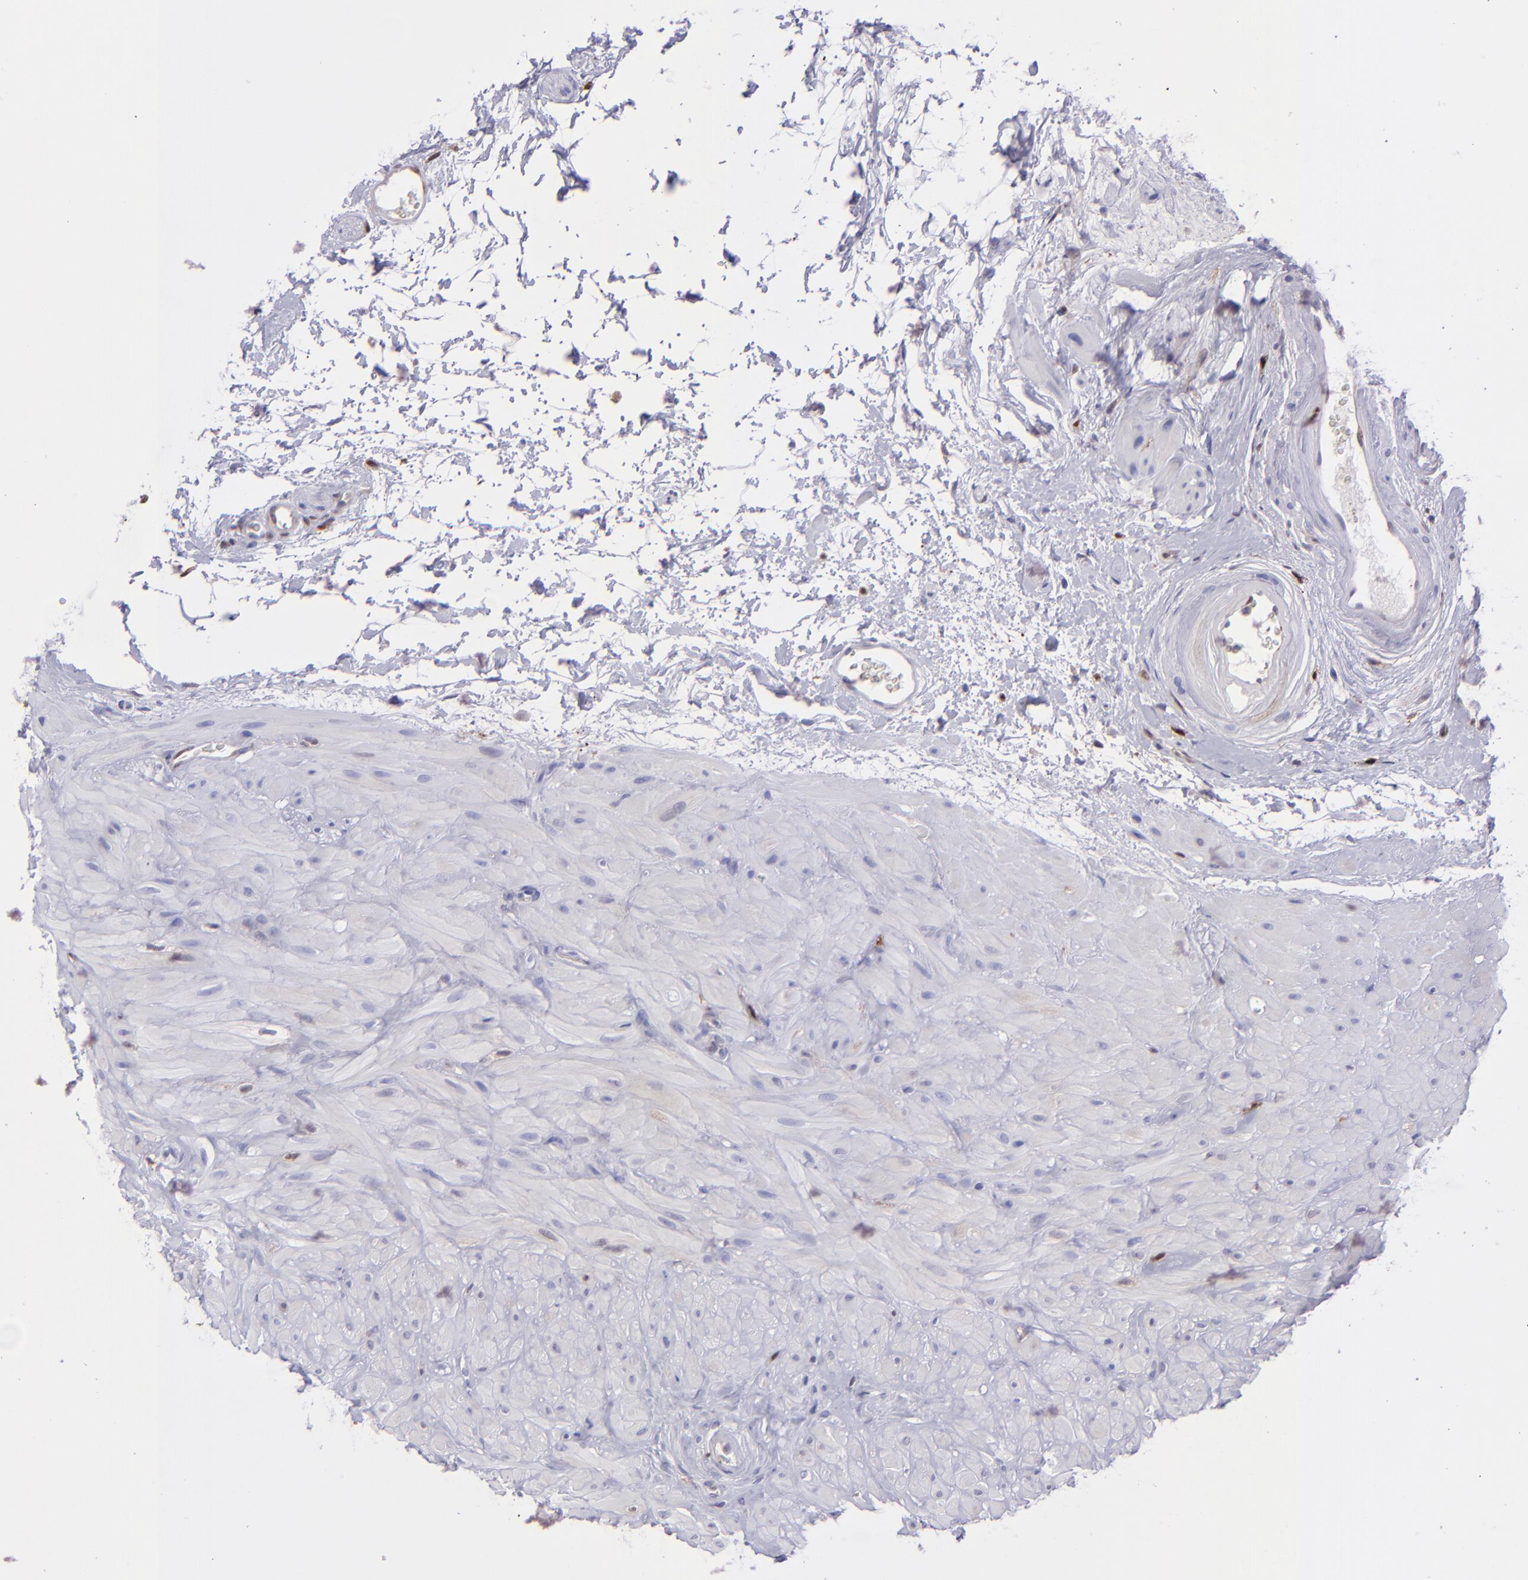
{"staining": {"intensity": "negative", "quantity": "none", "location": "none"}, "tissue": "seminal vesicle", "cell_type": "Glandular cells", "image_type": "normal", "snomed": [{"axis": "morphology", "description": "Normal tissue, NOS"}, {"axis": "topography", "description": "Seminal veicle"}], "caption": "IHC photomicrograph of normal human seminal vesicle stained for a protein (brown), which reveals no staining in glandular cells. Nuclei are stained in blue.", "gene": "TYMP", "patient": {"sex": "male", "age": 63}}